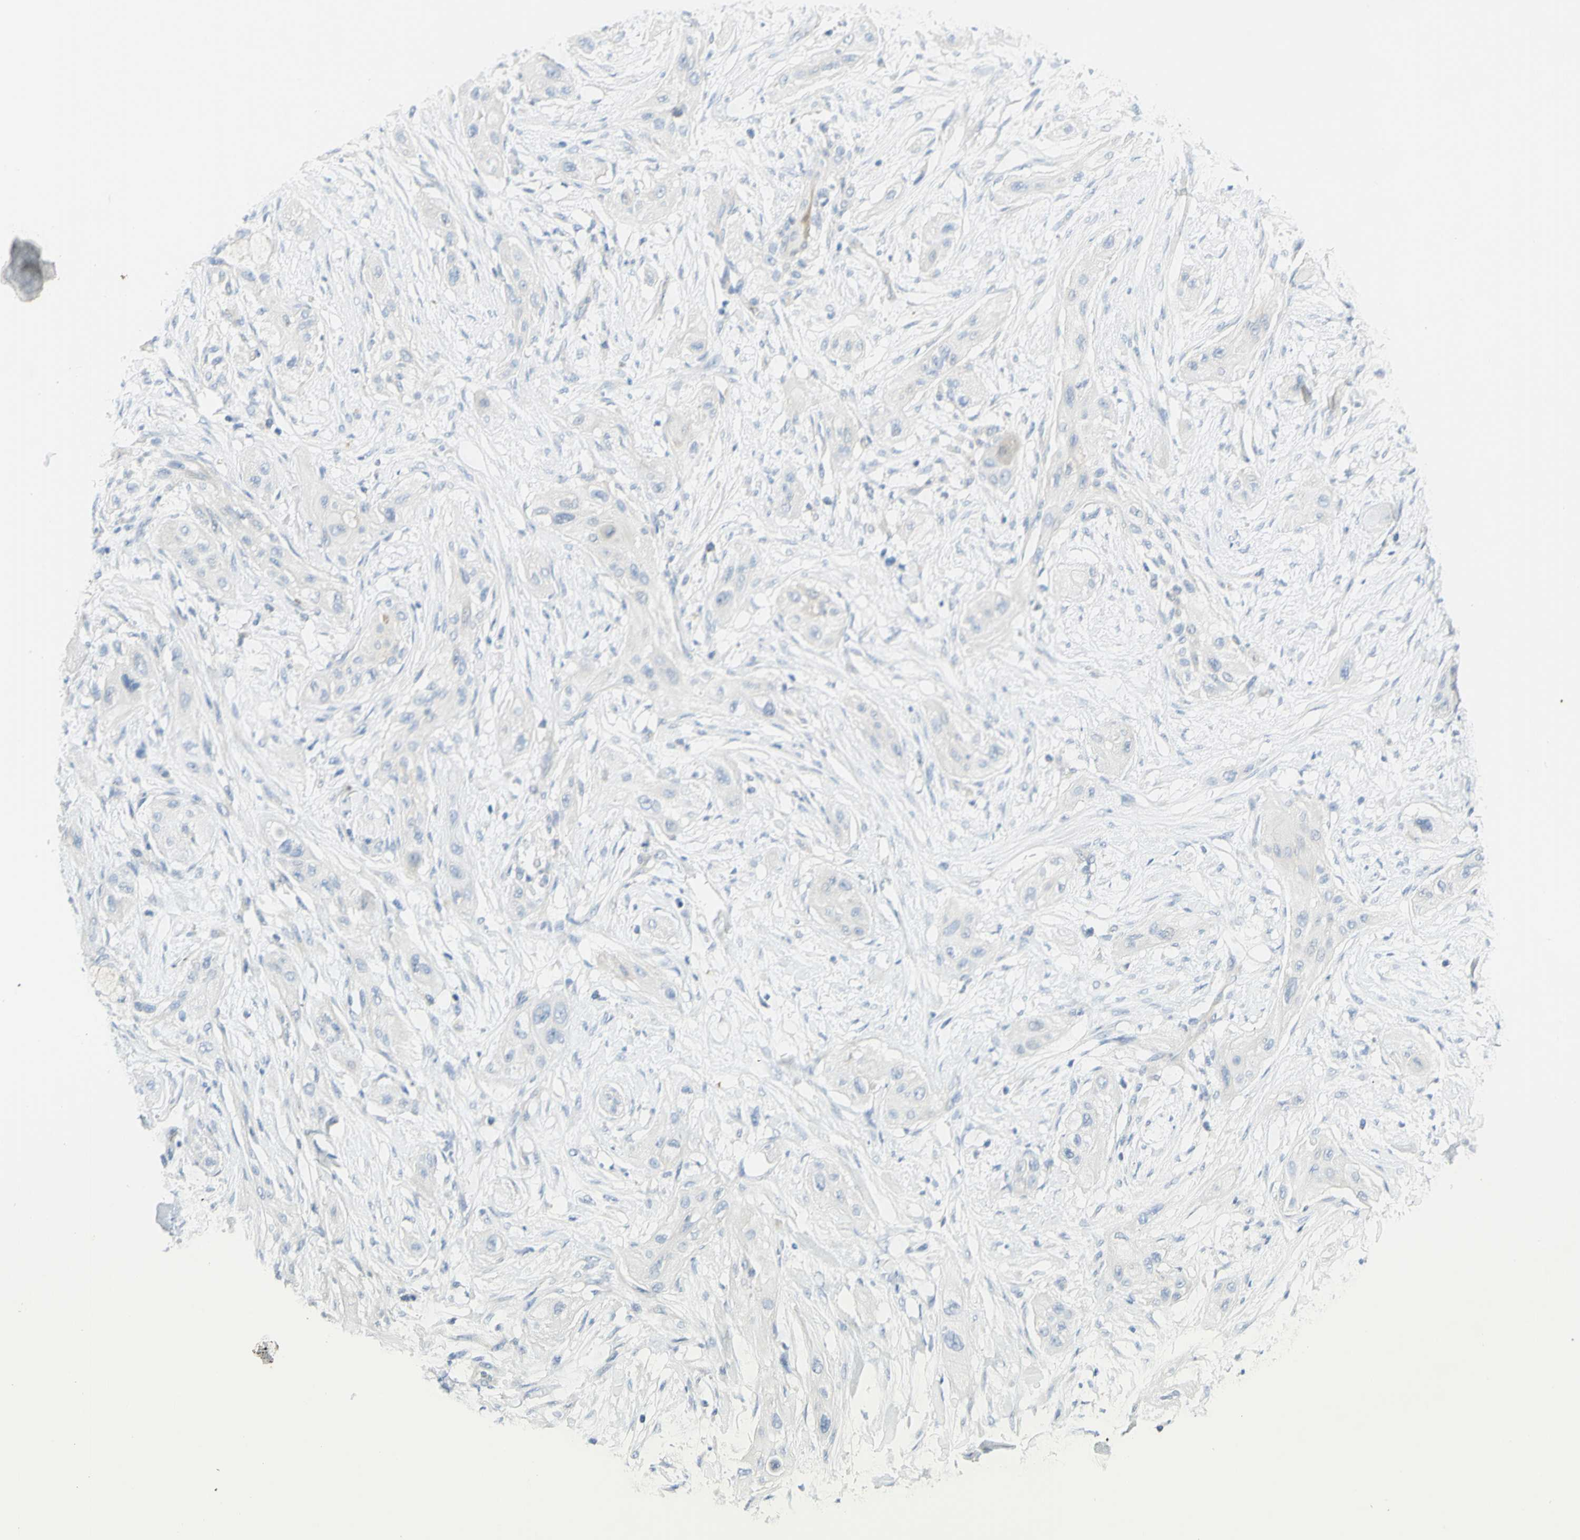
{"staining": {"intensity": "negative", "quantity": "none", "location": "none"}, "tissue": "lung cancer", "cell_type": "Tumor cells", "image_type": "cancer", "snomed": [{"axis": "morphology", "description": "Squamous cell carcinoma, NOS"}, {"axis": "topography", "description": "Lung"}], "caption": "Tumor cells are negative for brown protein staining in squamous cell carcinoma (lung).", "gene": "GCNT3", "patient": {"sex": "female", "age": 47}}